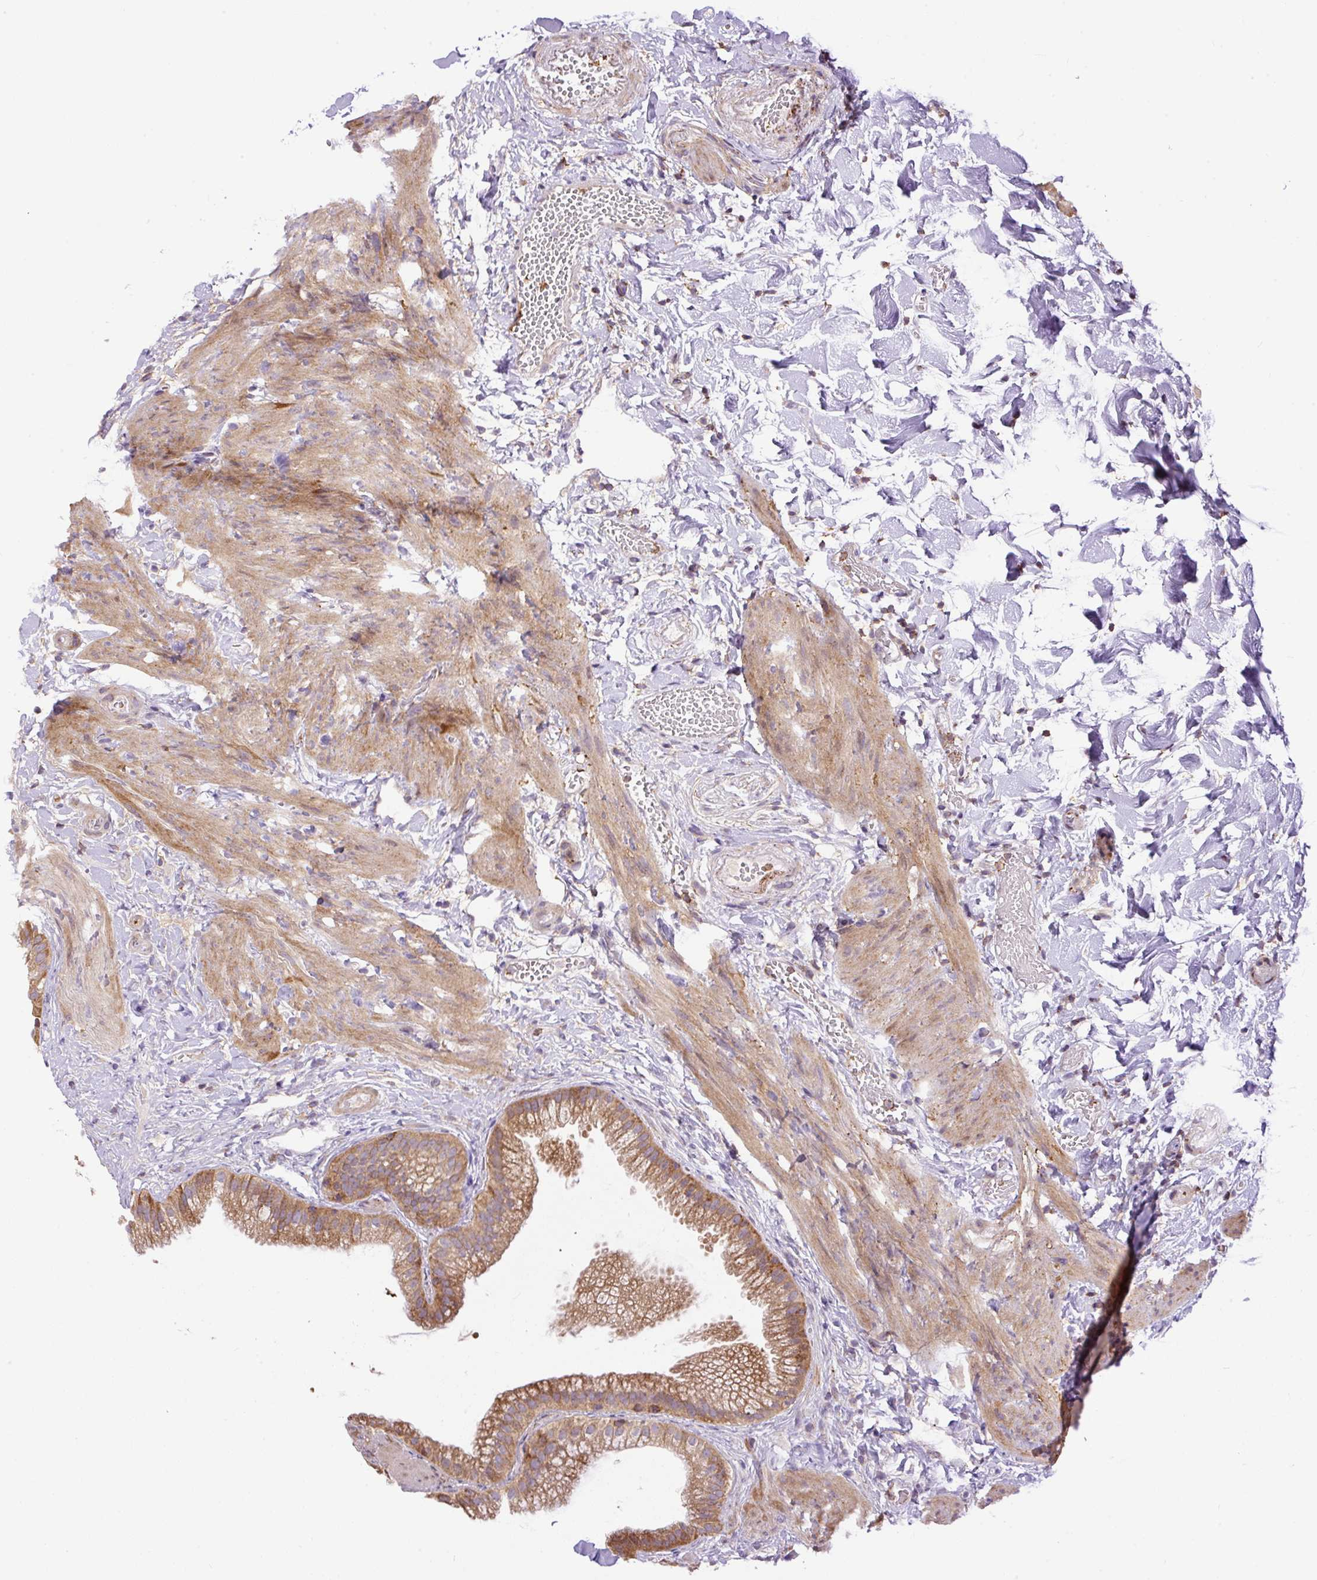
{"staining": {"intensity": "moderate", "quantity": "25%-75%", "location": "cytoplasmic/membranous"}, "tissue": "gallbladder", "cell_type": "Glandular cells", "image_type": "normal", "snomed": [{"axis": "morphology", "description": "Normal tissue, NOS"}, {"axis": "topography", "description": "Gallbladder"}], "caption": "Moderate cytoplasmic/membranous staining is identified in approximately 25%-75% of glandular cells in benign gallbladder.", "gene": "PPME1", "patient": {"sex": "female", "age": 63}}